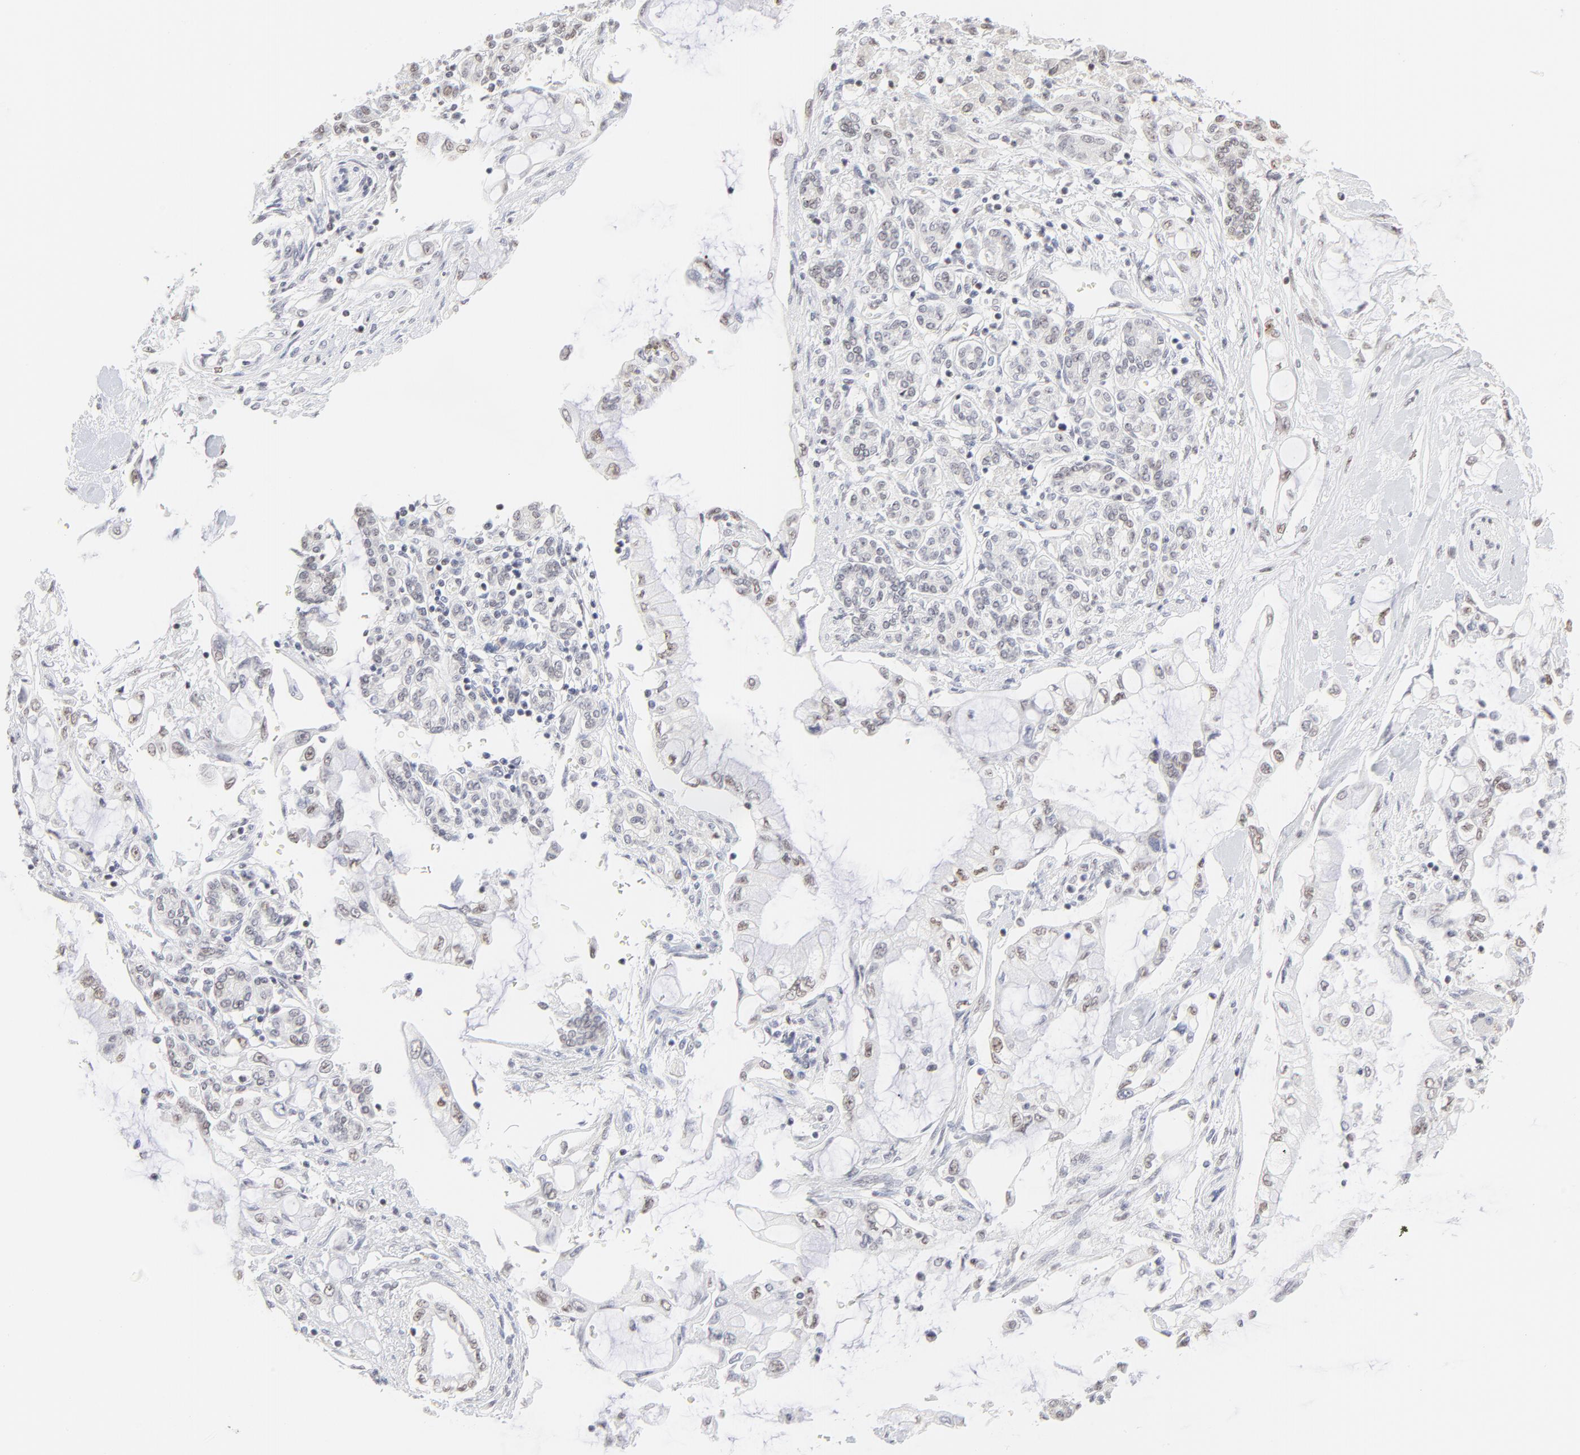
{"staining": {"intensity": "weak", "quantity": "<25%", "location": "nuclear"}, "tissue": "pancreatic cancer", "cell_type": "Tumor cells", "image_type": "cancer", "snomed": [{"axis": "morphology", "description": "Adenocarcinoma, NOS"}, {"axis": "topography", "description": "Pancreas"}], "caption": "DAB immunohistochemical staining of human pancreatic cancer (adenocarcinoma) exhibits no significant staining in tumor cells.", "gene": "NFIL3", "patient": {"sex": "female", "age": 70}}